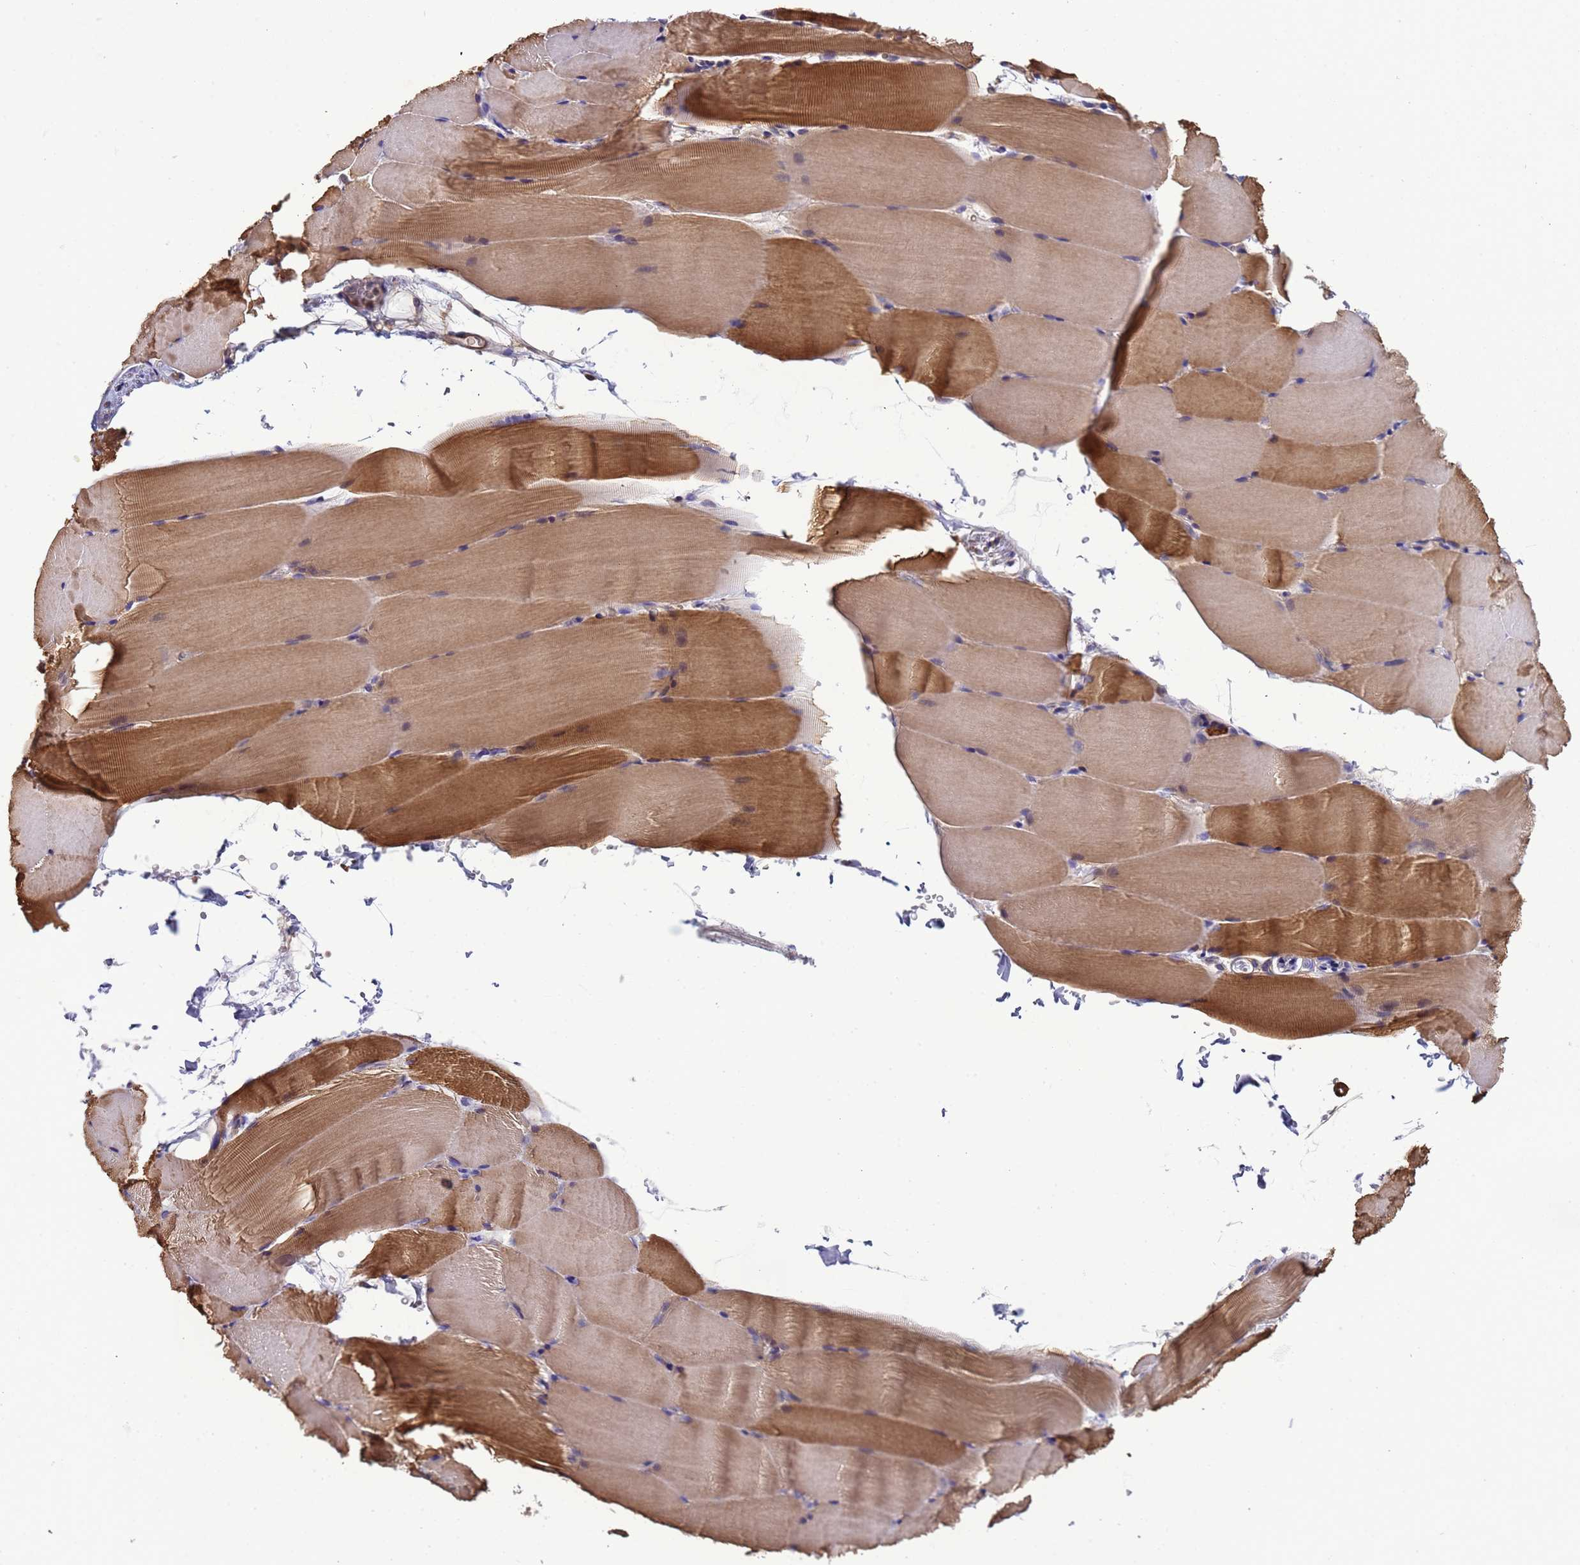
{"staining": {"intensity": "moderate", "quantity": "25%-75%", "location": "cytoplasmic/membranous"}, "tissue": "skeletal muscle", "cell_type": "Myocytes", "image_type": "normal", "snomed": [{"axis": "morphology", "description": "Normal tissue, NOS"}, {"axis": "topography", "description": "Skeletal muscle"}, {"axis": "topography", "description": "Parathyroid gland"}], "caption": "Immunohistochemical staining of normal skeletal muscle exhibits 25%-75% levels of moderate cytoplasmic/membranous protein positivity in about 25%-75% of myocytes. (Stains: DAB (3,3'-diaminobenzidine) in brown, nuclei in blue, Microscopy: brightfield microscopy at high magnification).", "gene": "ELMOD2", "patient": {"sex": "female", "age": 37}}